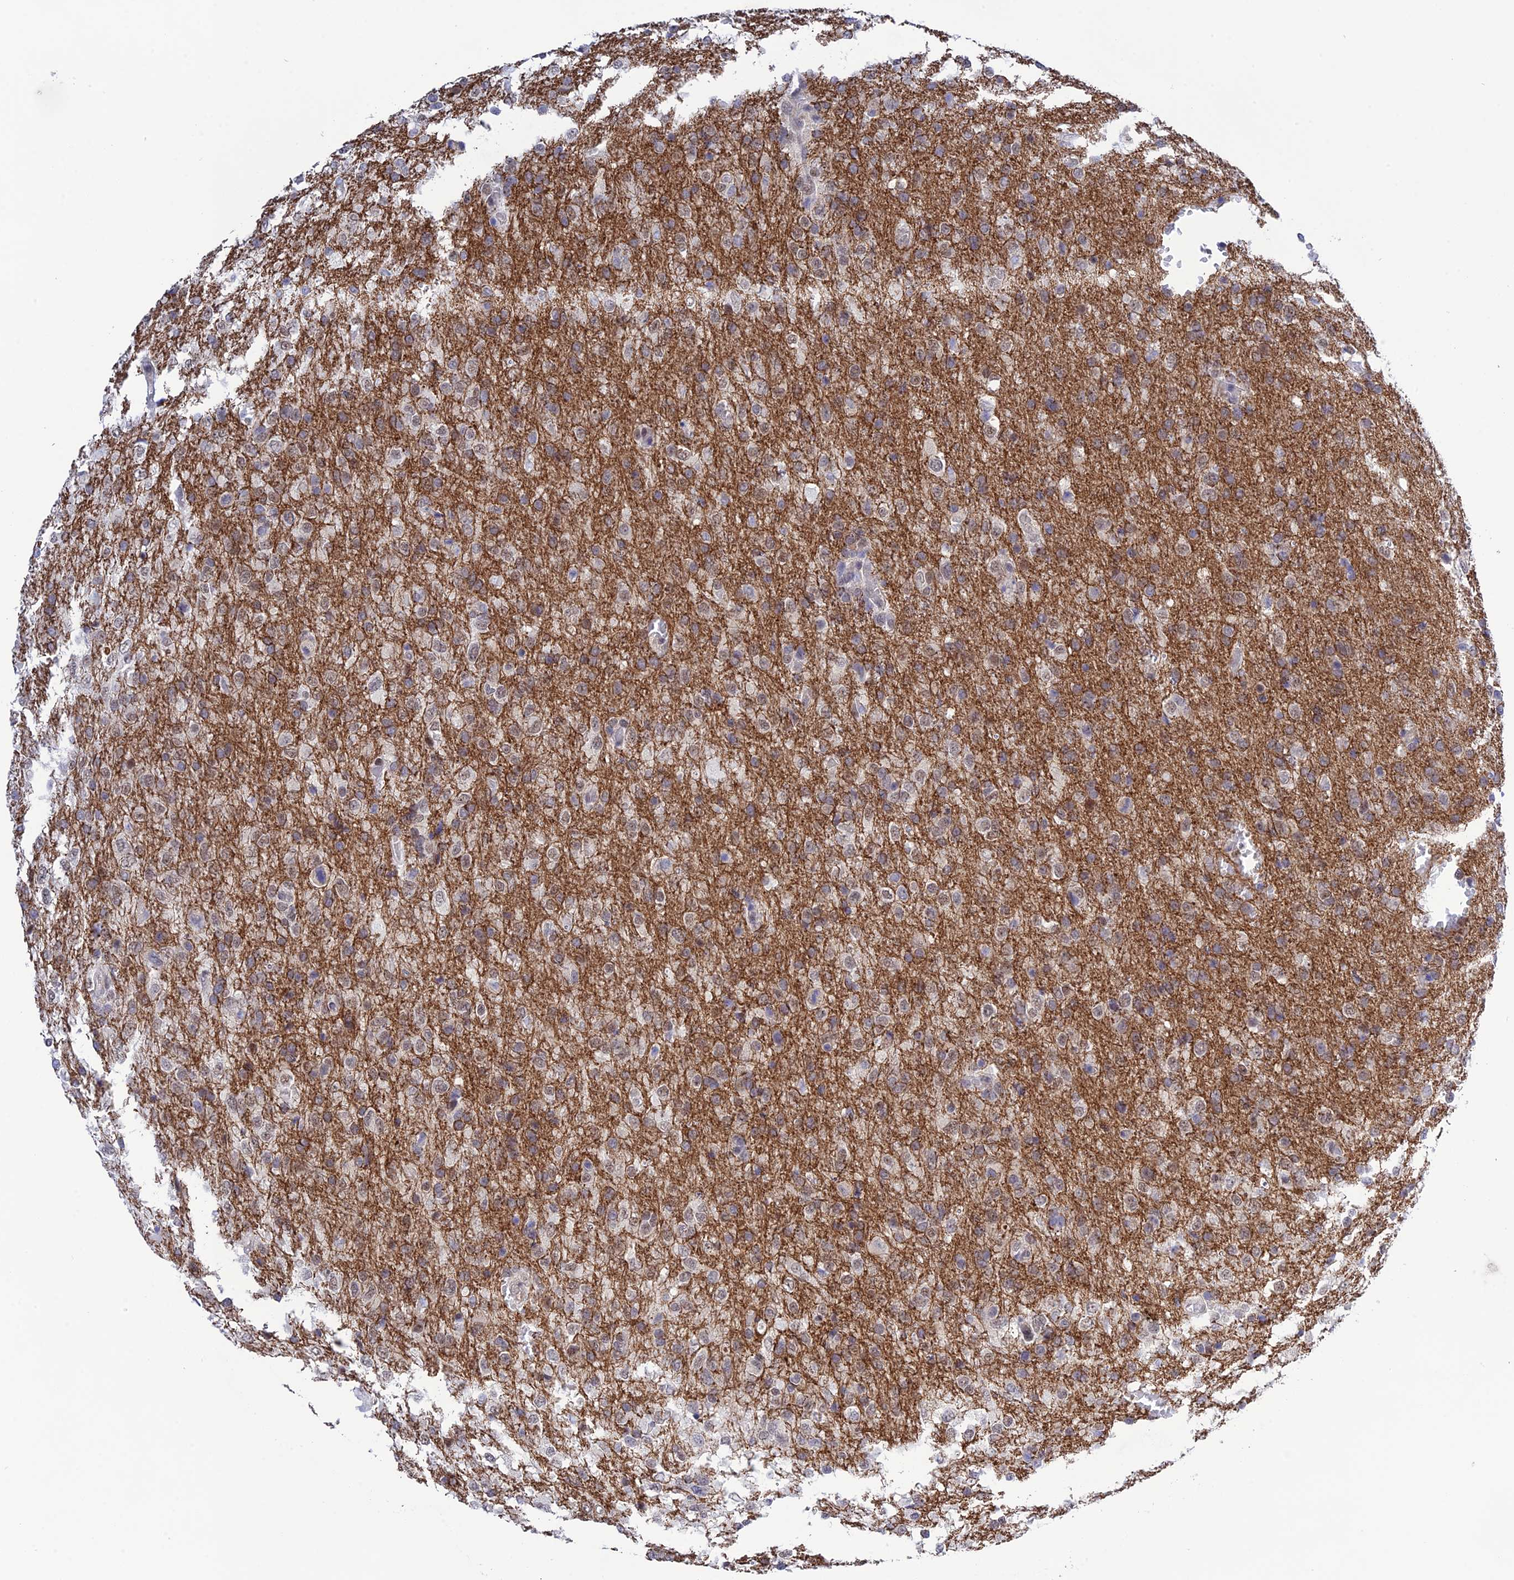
{"staining": {"intensity": "moderate", "quantity": "<25%", "location": "cytoplasmic/membranous,nuclear"}, "tissue": "glioma", "cell_type": "Tumor cells", "image_type": "cancer", "snomed": [{"axis": "morphology", "description": "Glioma, malignant, High grade"}, {"axis": "topography", "description": "Brain"}], "caption": "Protein expression analysis of malignant glioma (high-grade) reveals moderate cytoplasmic/membranous and nuclear expression in approximately <25% of tumor cells.", "gene": "TCEA1", "patient": {"sex": "female", "age": 74}}